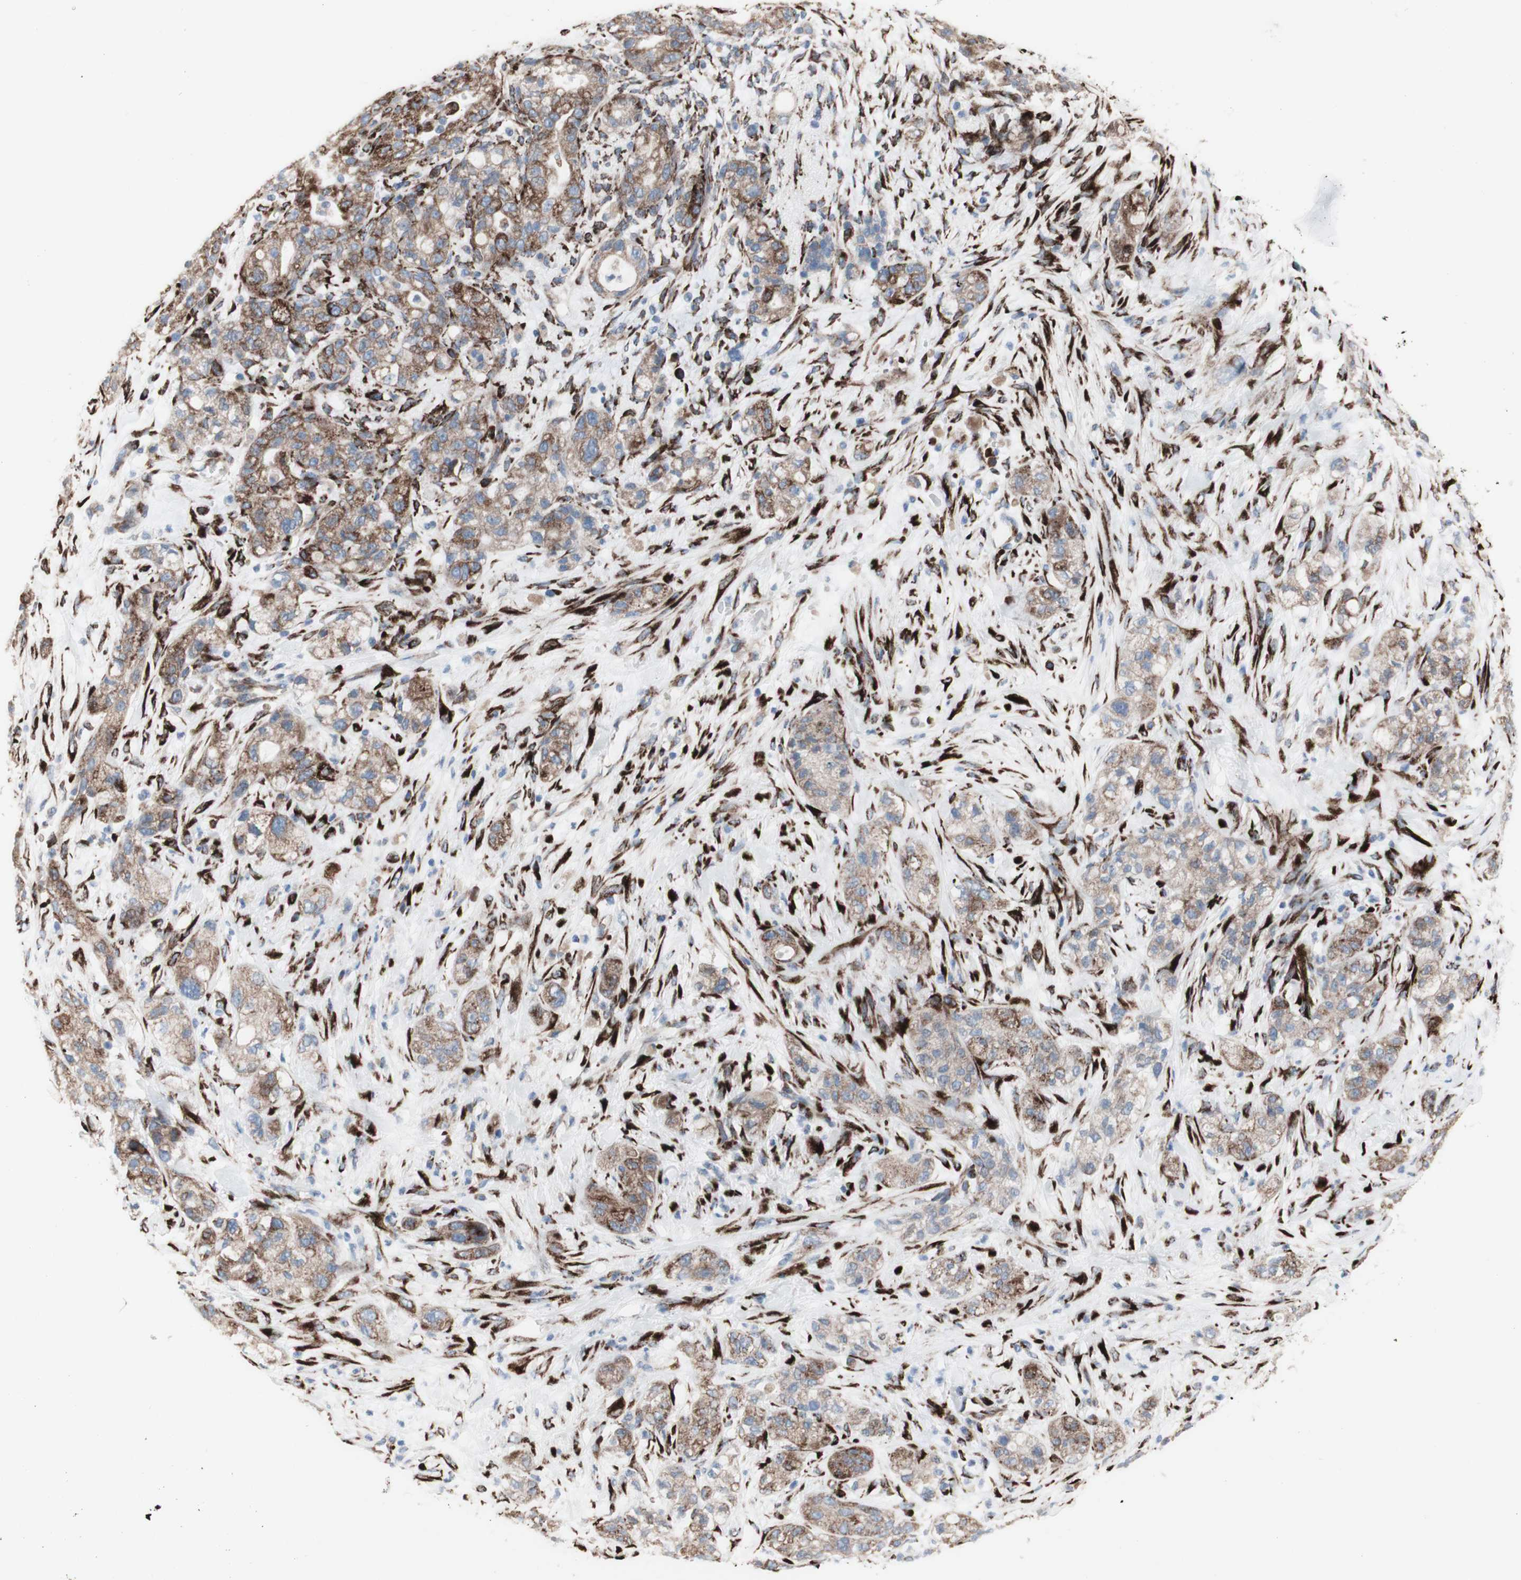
{"staining": {"intensity": "moderate", "quantity": ">75%", "location": "cytoplasmic/membranous"}, "tissue": "pancreatic cancer", "cell_type": "Tumor cells", "image_type": "cancer", "snomed": [{"axis": "morphology", "description": "Adenocarcinoma, NOS"}, {"axis": "topography", "description": "Pancreas"}], "caption": "Moderate cytoplasmic/membranous expression for a protein is appreciated in about >75% of tumor cells of adenocarcinoma (pancreatic) using immunohistochemistry (IHC).", "gene": "AGPAT5", "patient": {"sex": "female", "age": 78}}